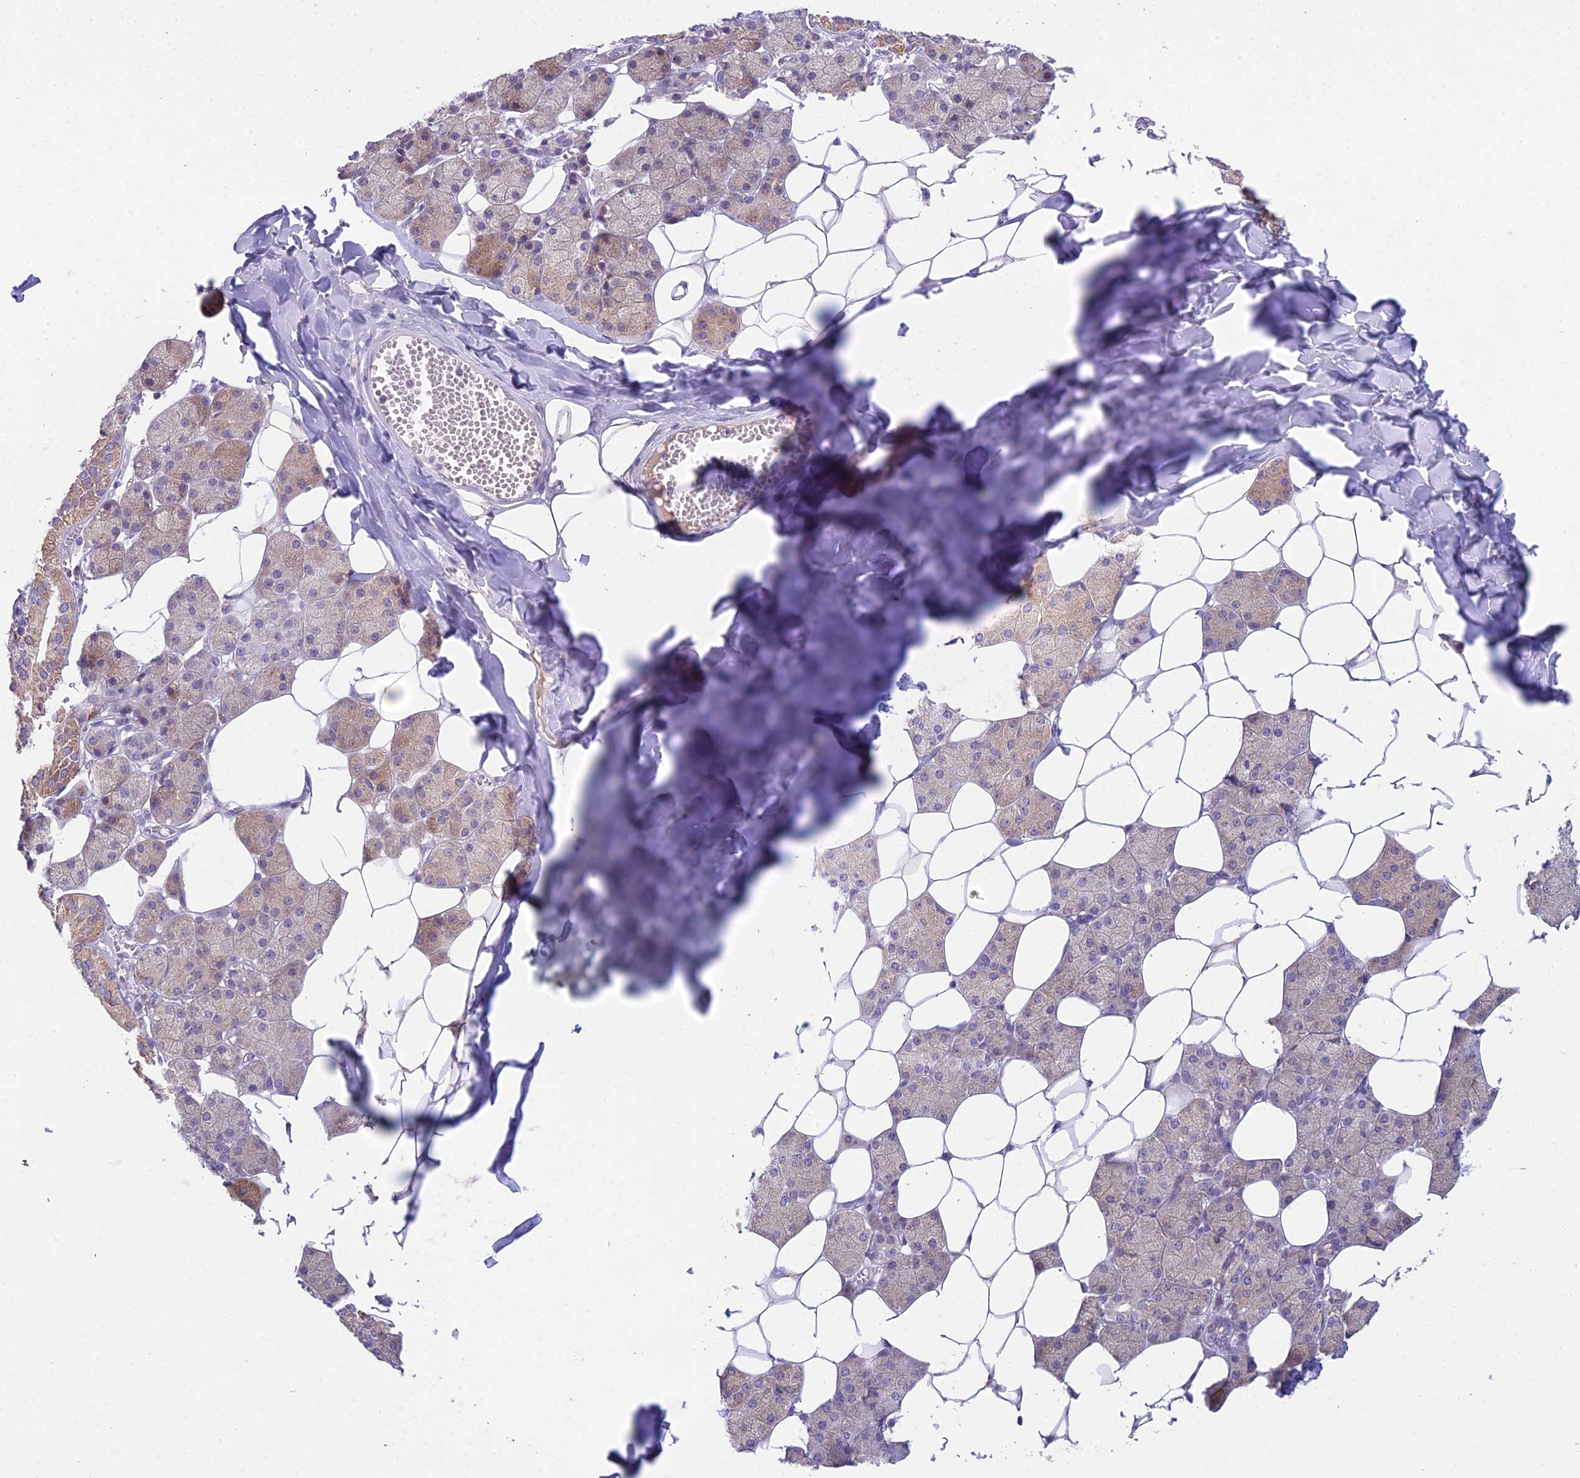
{"staining": {"intensity": "moderate", "quantity": "25%-75%", "location": "cytoplasmic/membranous"}, "tissue": "salivary gland", "cell_type": "Glandular cells", "image_type": "normal", "snomed": [{"axis": "morphology", "description": "Normal tissue, NOS"}, {"axis": "topography", "description": "Salivary gland"}], "caption": "Immunohistochemistry of normal human salivary gland shows medium levels of moderate cytoplasmic/membranous positivity in approximately 25%-75% of glandular cells.", "gene": "CFAP206", "patient": {"sex": "female", "age": 33}}